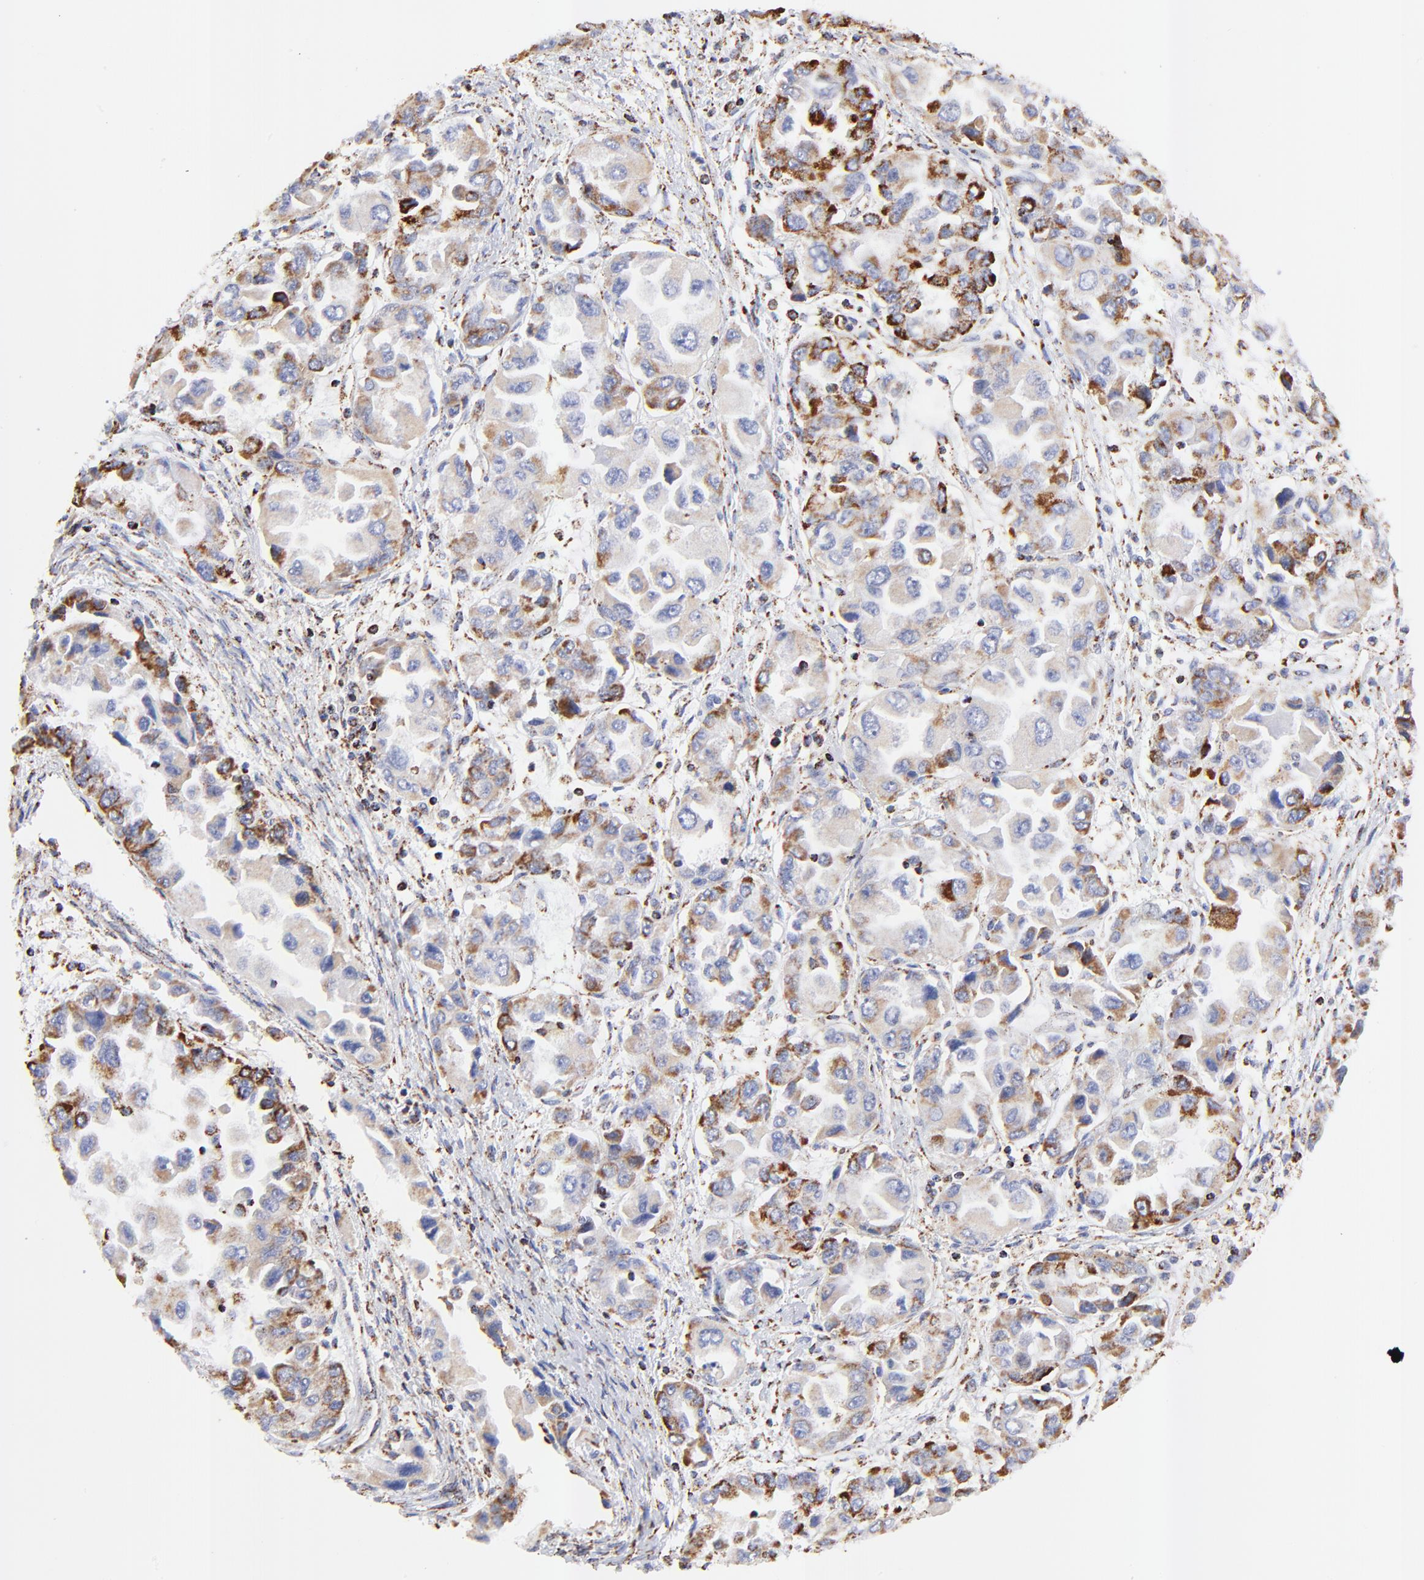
{"staining": {"intensity": "moderate", "quantity": ">75%", "location": "cytoplasmic/membranous"}, "tissue": "ovarian cancer", "cell_type": "Tumor cells", "image_type": "cancer", "snomed": [{"axis": "morphology", "description": "Cystadenocarcinoma, serous, NOS"}, {"axis": "topography", "description": "Ovary"}], "caption": "Immunohistochemical staining of human ovarian serous cystadenocarcinoma reveals medium levels of moderate cytoplasmic/membranous protein staining in about >75% of tumor cells.", "gene": "COX4I1", "patient": {"sex": "female", "age": 84}}